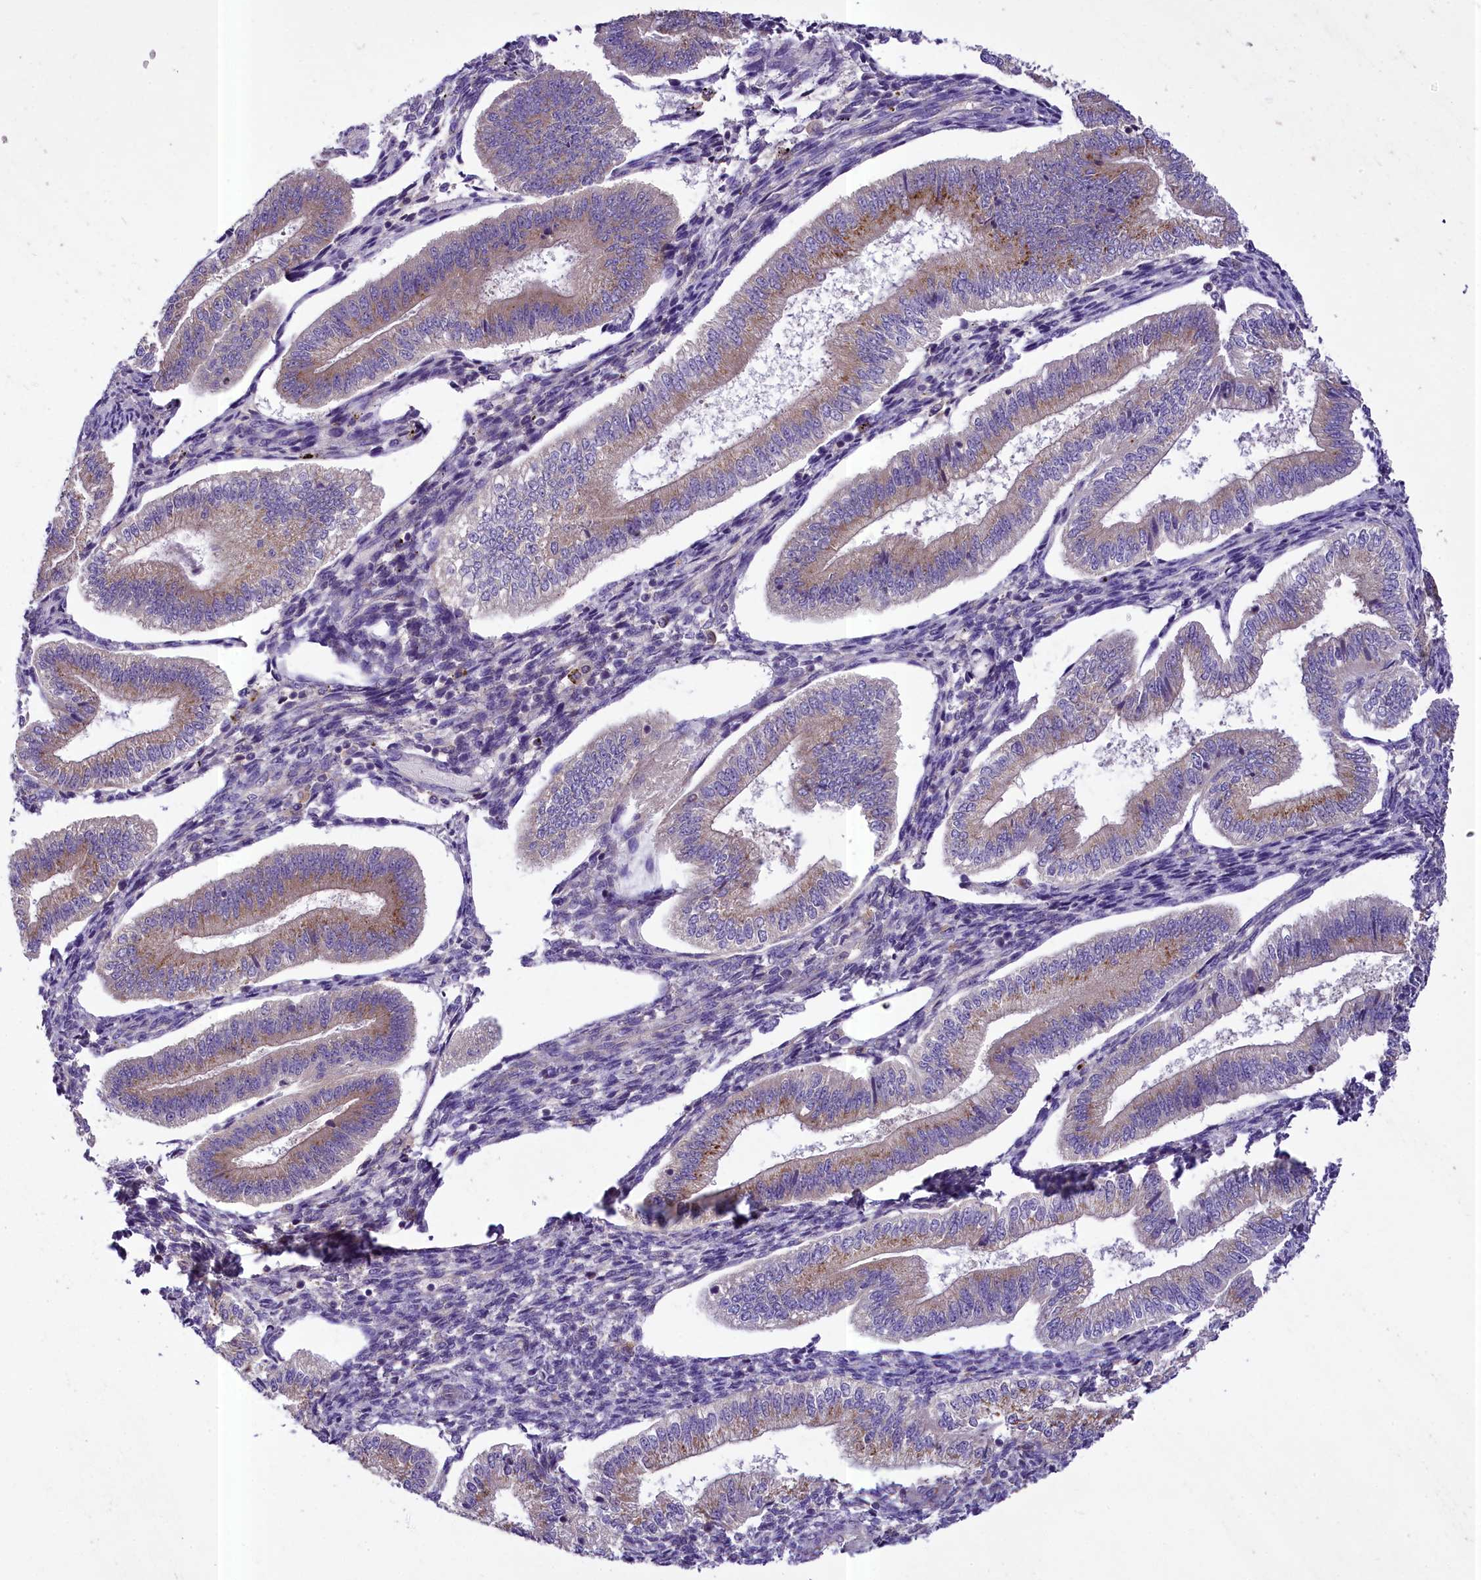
{"staining": {"intensity": "moderate", "quantity": "<25%", "location": "cytoplasmic/membranous"}, "tissue": "endometrium", "cell_type": "Cells in endometrial stroma", "image_type": "normal", "snomed": [{"axis": "morphology", "description": "Normal tissue, NOS"}, {"axis": "topography", "description": "Endometrium"}], "caption": "This histopathology image reveals immunohistochemistry staining of unremarkable human endometrium, with low moderate cytoplasmic/membranous expression in approximately <25% of cells in endometrial stroma.", "gene": "PEMT", "patient": {"sex": "female", "age": 34}}